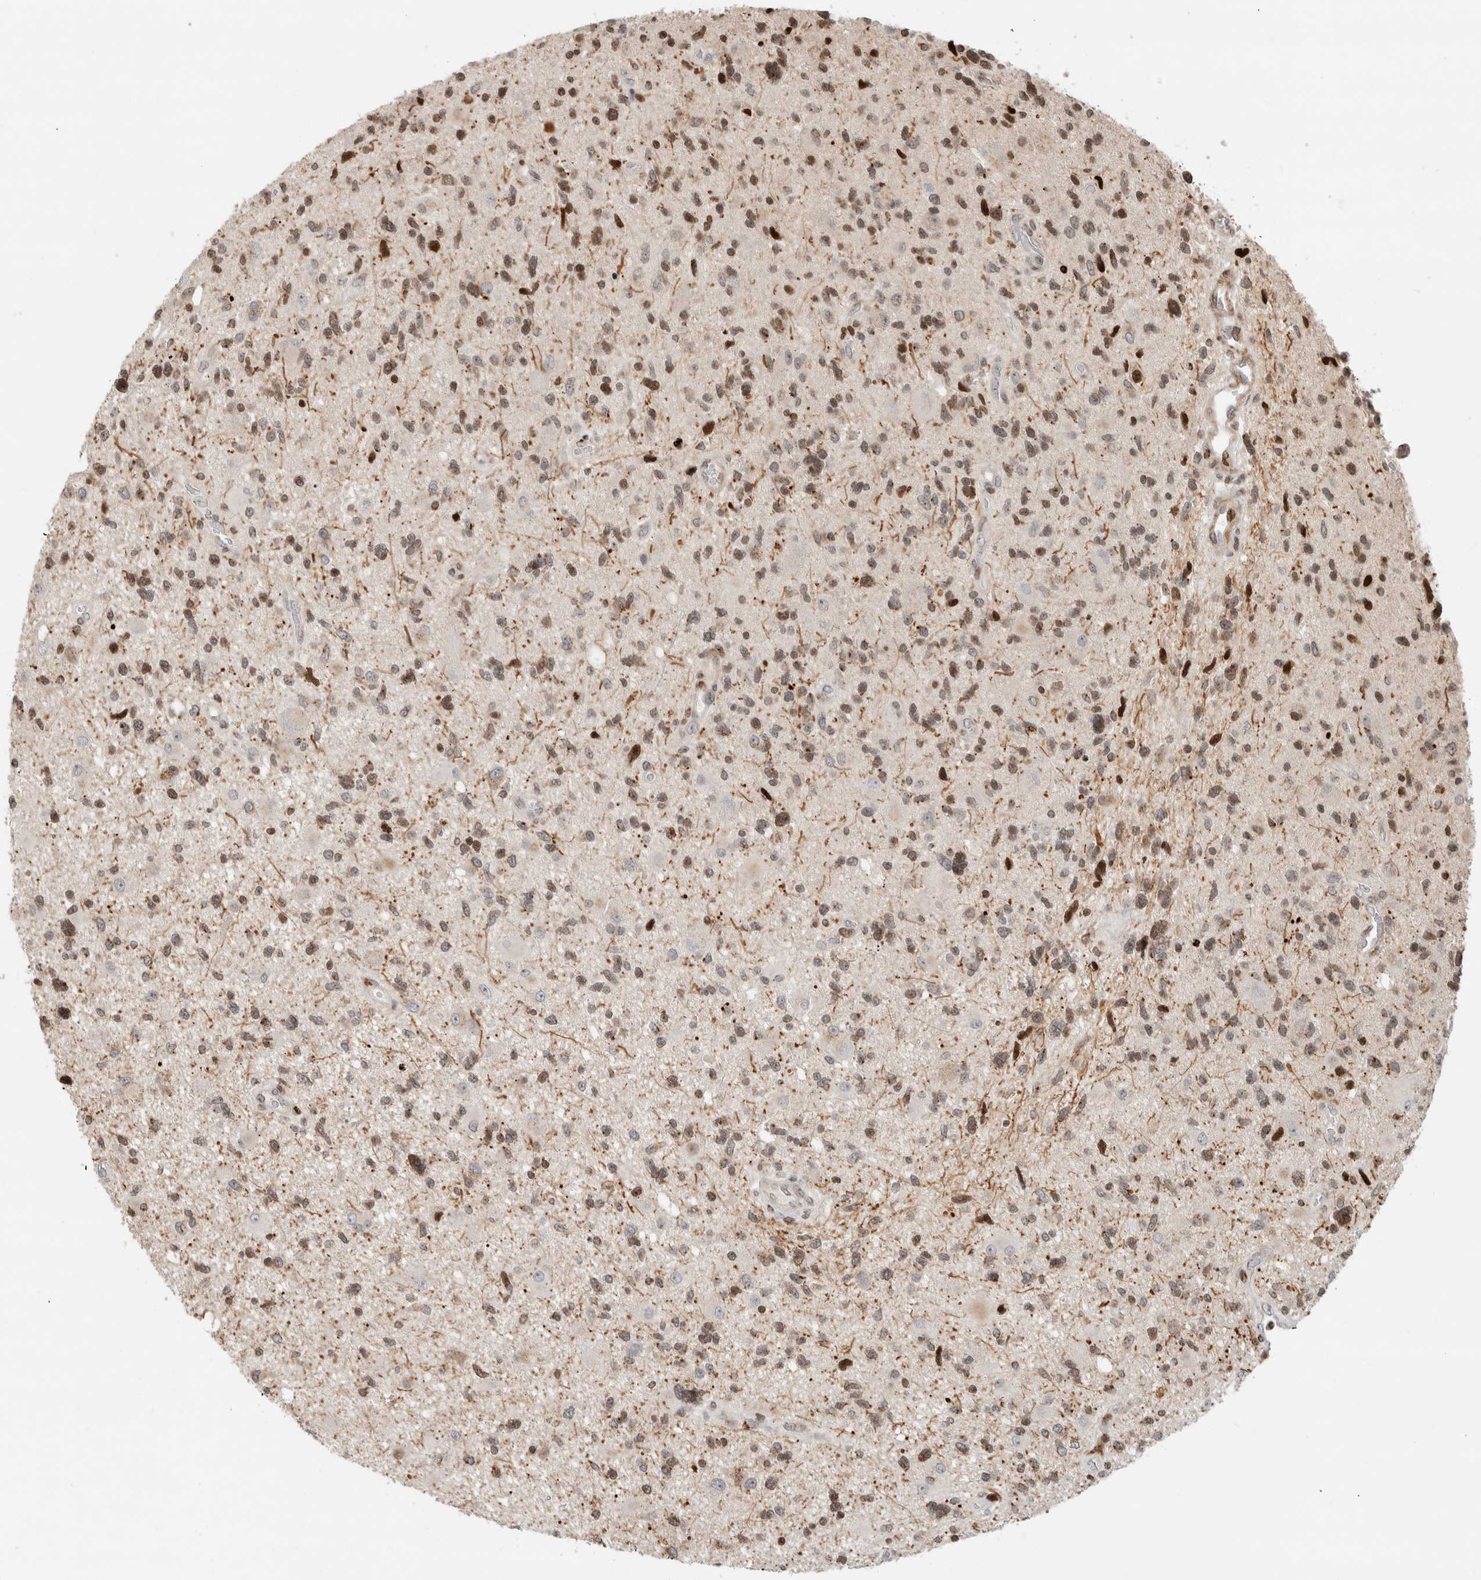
{"staining": {"intensity": "moderate", "quantity": ">75%", "location": "nuclear"}, "tissue": "glioma", "cell_type": "Tumor cells", "image_type": "cancer", "snomed": [{"axis": "morphology", "description": "Glioma, malignant, High grade"}, {"axis": "topography", "description": "Brain"}], "caption": "Protein positivity by IHC shows moderate nuclear positivity in about >75% of tumor cells in glioma.", "gene": "GINS4", "patient": {"sex": "male", "age": 33}}